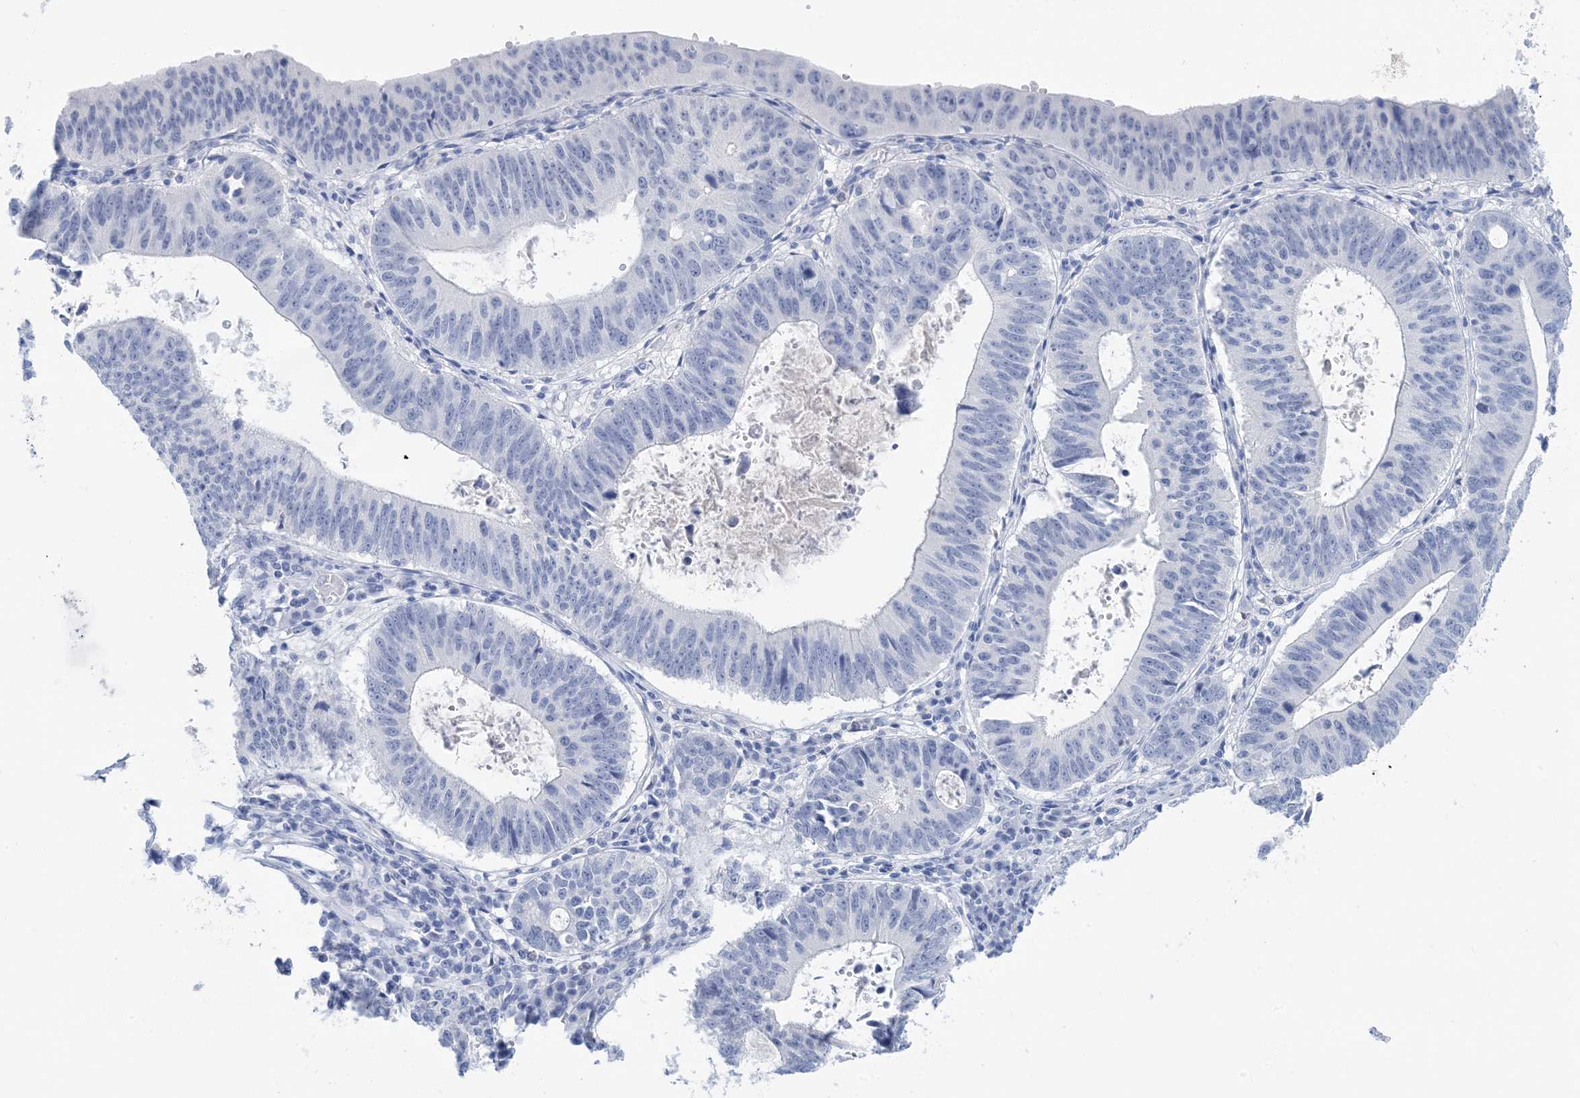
{"staining": {"intensity": "negative", "quantity": "none", "location": "none"}, "tissue": "stomach cancer", "cell_type": "Tumor cells", "image_type": "cancer", "snomed": [{"axis": "morphology", "description": "Adenocarcinoma, NOS"}, {"axis": "topography", "description": "Stomach"}], "caption": "This photomicrograph is of adenocarcinoma (stomach) stained with immunohistochemistry (IHC) to label a protein in brown with the nuclei are counter-stained blue. There is no positivity in tumor cells.", "gene": "SH3YL1", "patient": {"sex": "male", "age": 59}}